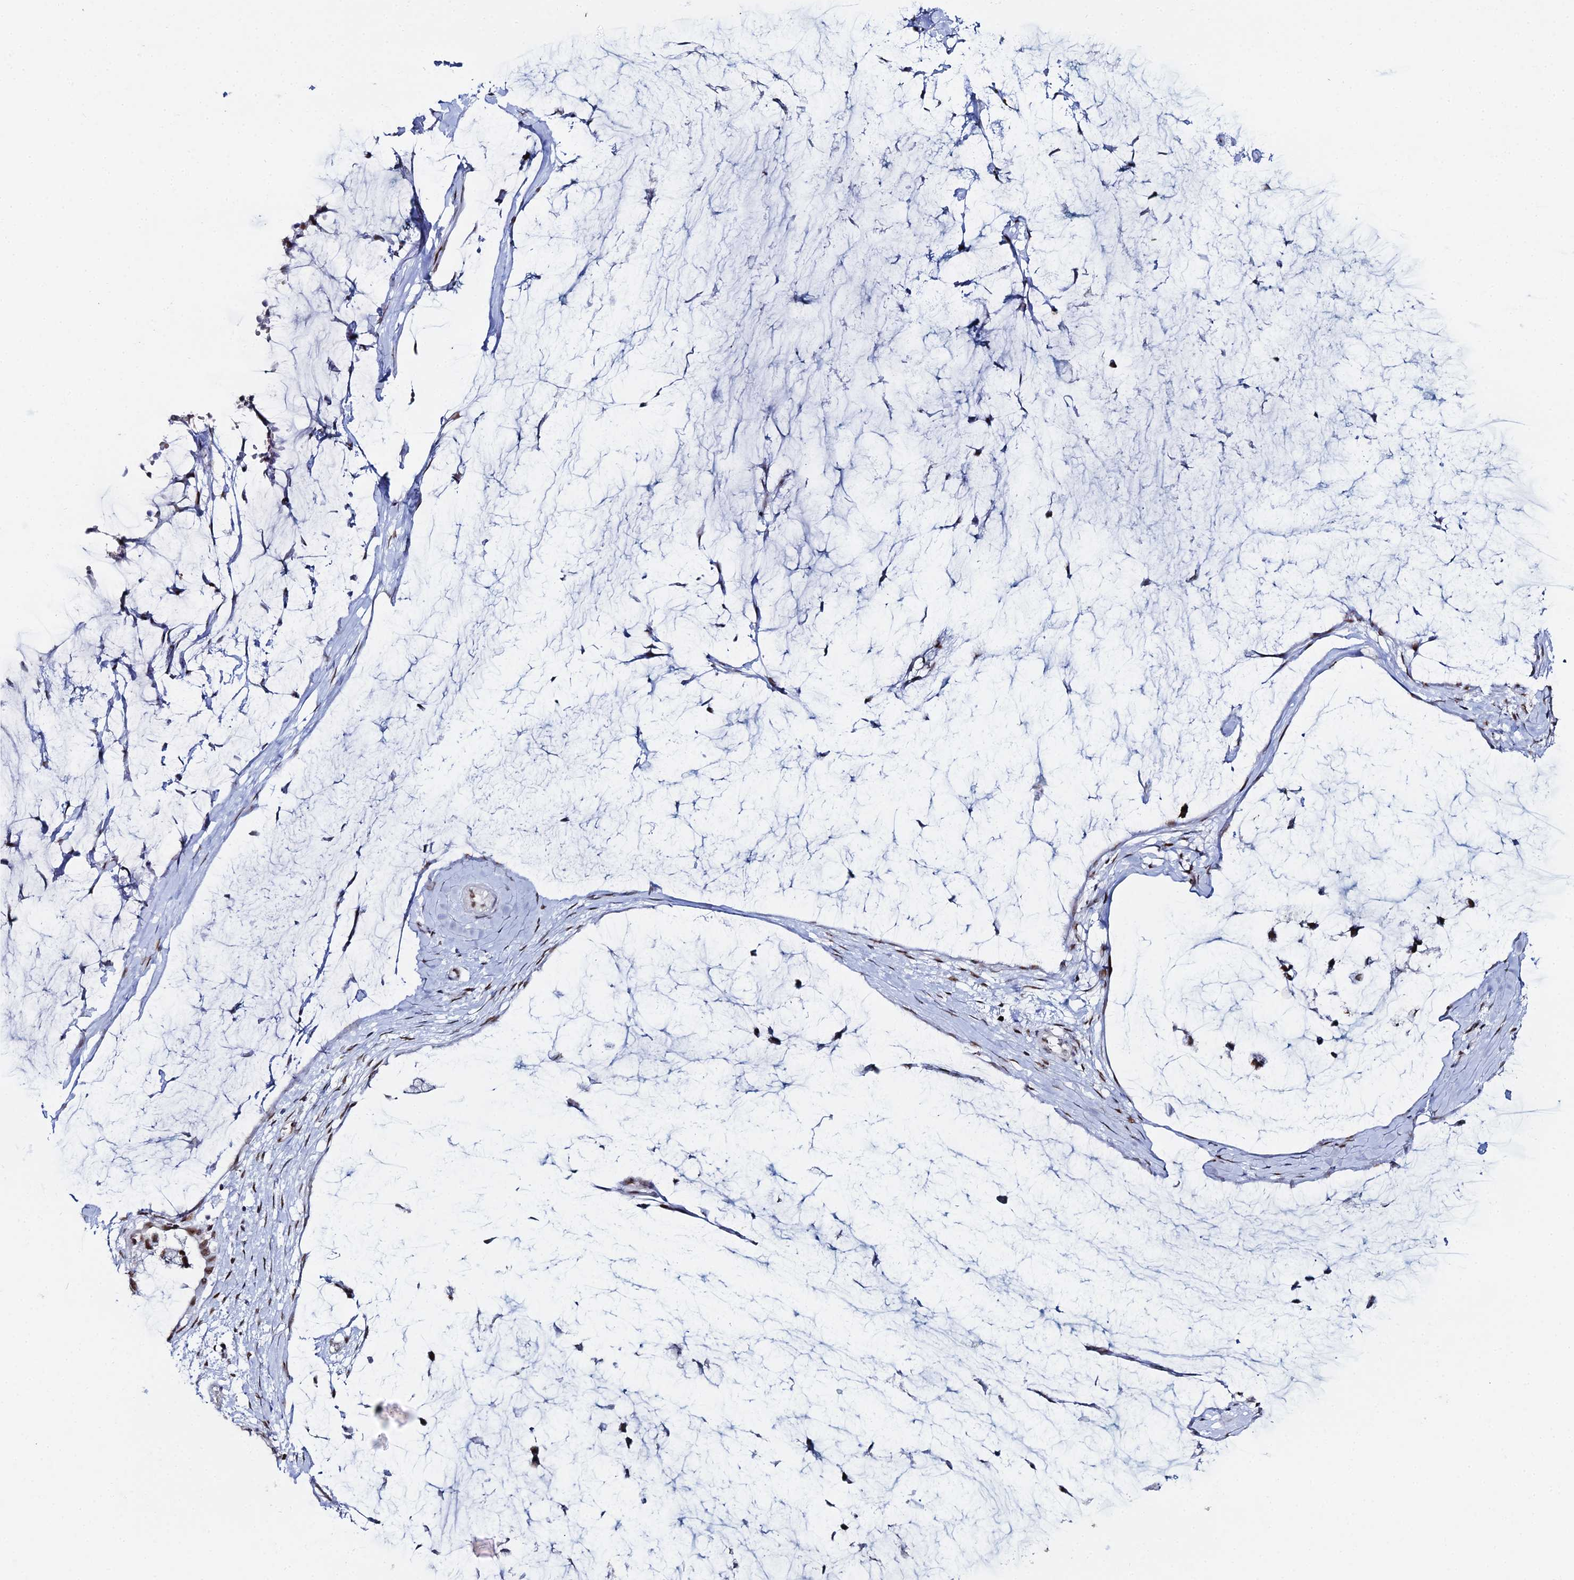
{"staining": {"intensity": "moderate", "quantity": ">75%", "location": "nuclear"}, "tissue": "ovarian cancer", "cell_type": "Tumor cells", "image_type": "cancer", "snomed": [{"axis": "morphology", "description": "Cystadenocarcinoma, mucinous, NOS"}, {"axis": "topography", "description": "Ovary"}], "caption": "A photomicrograph of ovarian cancer (mucinous cystadenocarcinoma) stained for a protein demonstrates moderate nuclear brown staining in tumor cells. (DAB IHC, brown staining for protein, blue staining for nuclei).", "gene": "GSC2", "patient": {"sex": "female", "age": 39}}